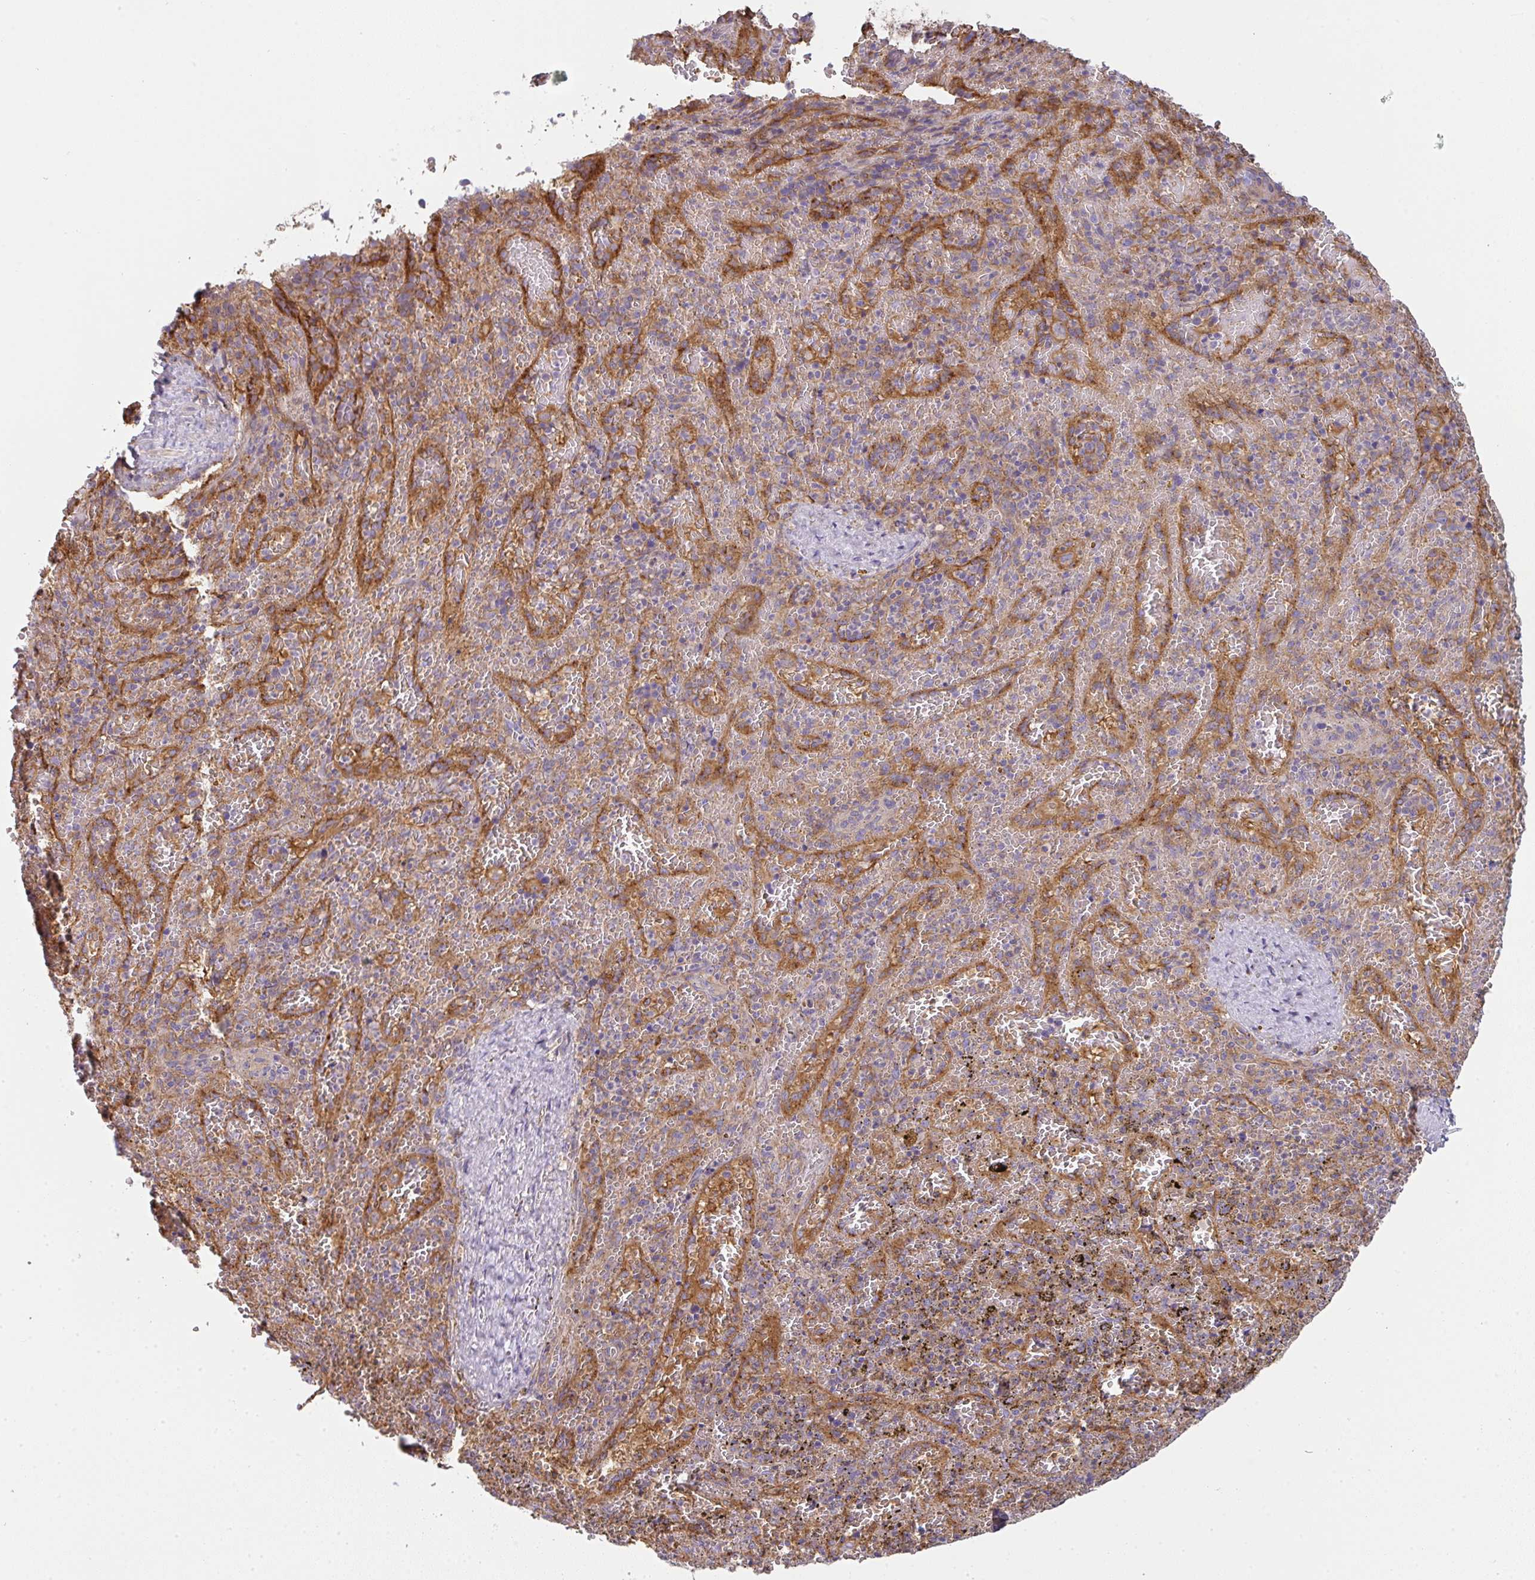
{"staining": {"intensity": "negative", "quantity": "none", "location": "none"}, "tissue": "spleen", "cell_type": "Cells in red pulp", "image_type": "normal", "snomed": [{"axis": "morphology", "description": "Normal tissue, NOS"}, {"axis": "topography", "description": "Spleen"}], "caption": "There is no significant expression in cells in red pulp of spleen. Nuclei are stained in blue.", "gene": "SNX5", "patient": {"sex": "female", "age": 50}}